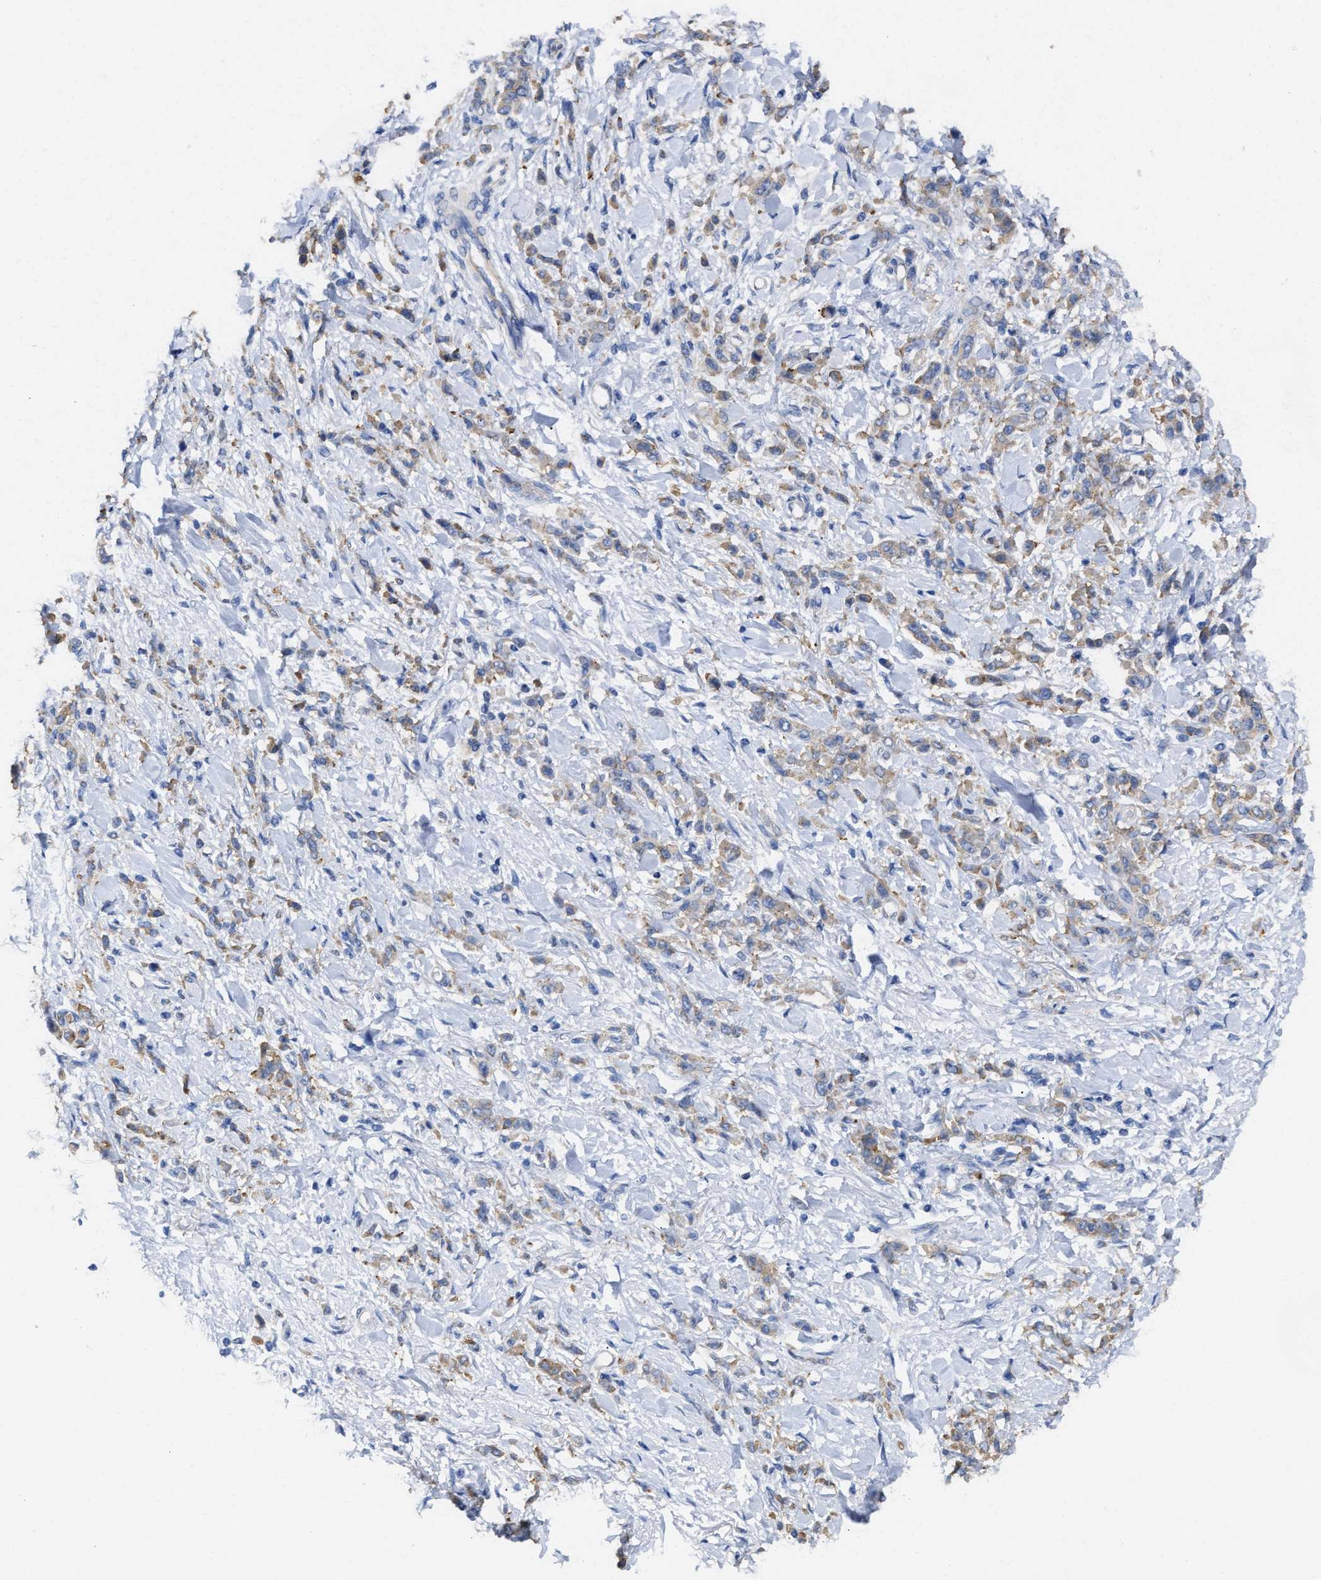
{"staining": {"intensity": "moderate", "quantity": ">75%", "location": "cytoplasmic/membranous"}, "tissue": "stomach cancer", "cell_type": "Tumor cells", "image_type": "cancer", "snomed": [{"axis": "morphology", "description": "Normal tissue, NOS"}, {"axis": "morphology", "description": "Adenocarcinoma, NOS"}, {"axis": "topography", "description": "Stomach"}], "caption": "Immunohistochemistry (IHC) photomicrograph of neoplastic tissue: human adenocarcinoma (stomach) stained using IHC demonstrates medium levels of moderate protein expression localized specifically in the cytoplasmic/membranous of tumor cells, appearing as a cytoplasmic/membranous brown color.", "gene": "PPP1R15A", "patient": {"sex": "male", "age": 82}}